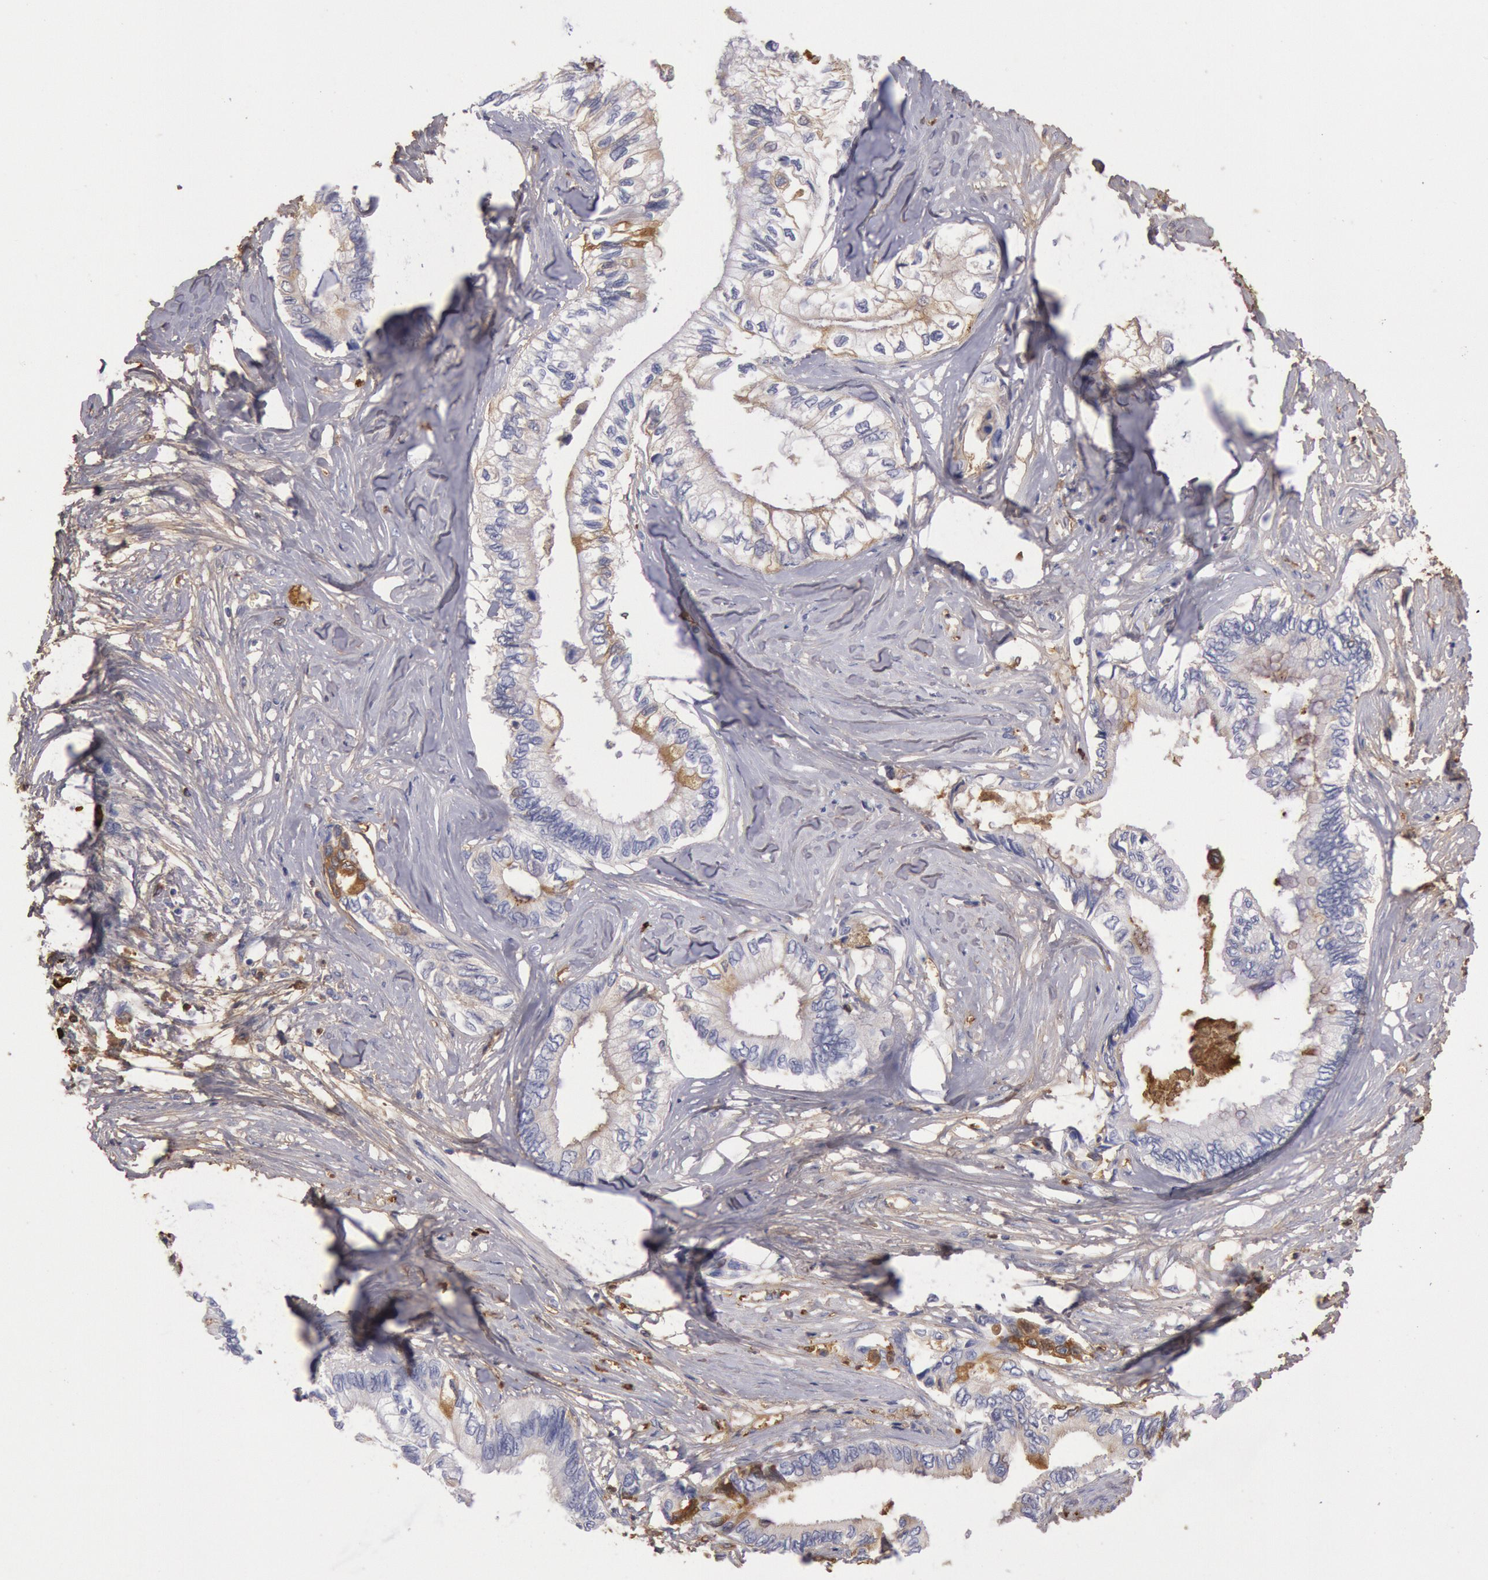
{"staining": {"intensity": "negative", "quantity": "none", "location": "none"}, "tissue": "pancreatic cancer", "cell_type": "Tumor cells", "image_type": "cancer", "snomed": [{"axis": "morphology", "description": "Adenocarcinoma, NOS"}, {"axis": "topography", "description": "Pancreas"}], "caption": "This is a micrograph of IHC staining of pancreatic adenocarcinoma, which shows no expression in tumor cells.", "gene": "IGHA1", "patient": {"sex": "female", "age": 66}}